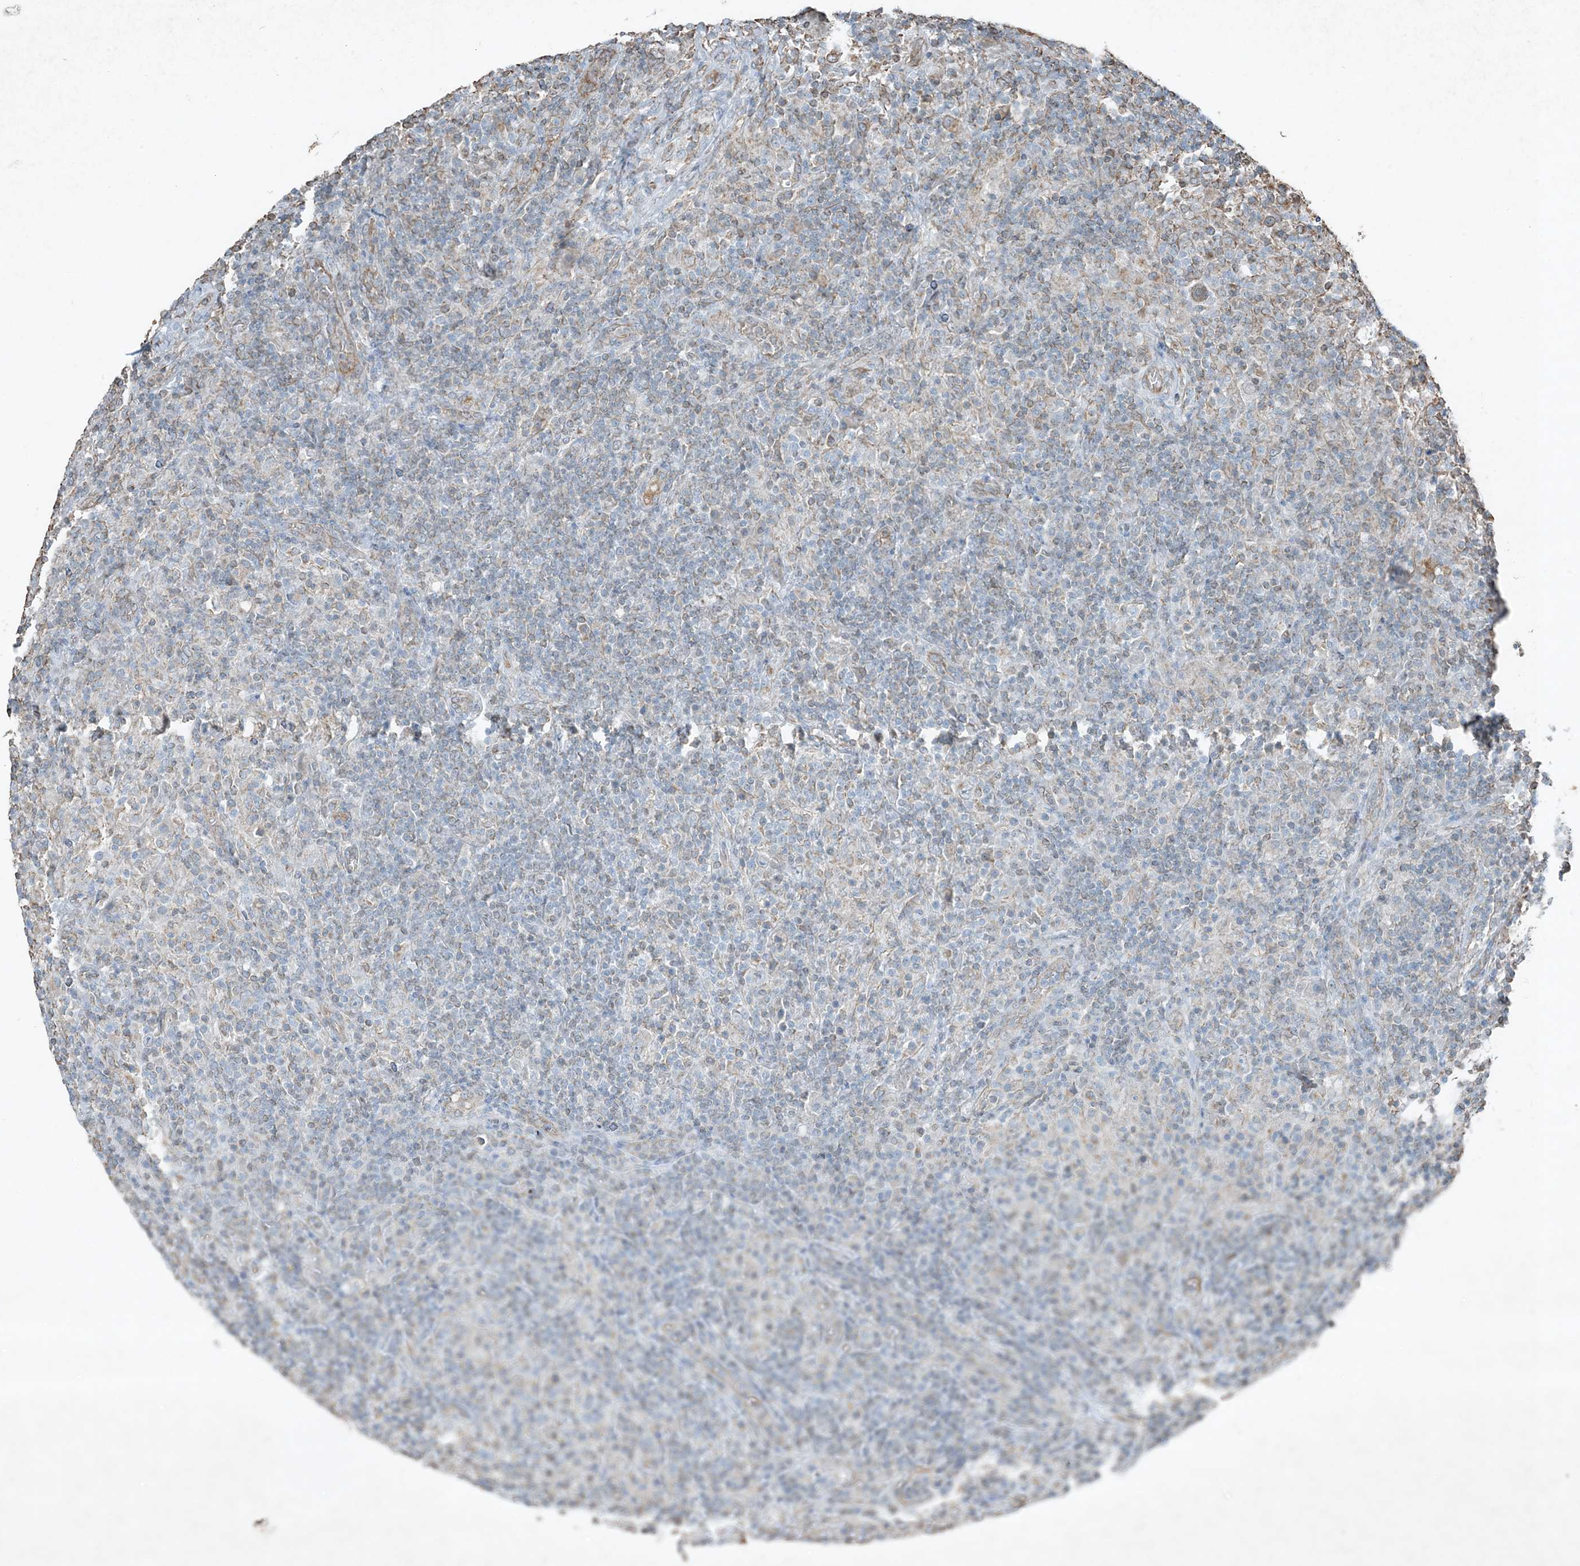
{"staining": {"intensity": "negative", "quantity": "none", "location": "none"}, "tissue": "lymphoma", "cell_type": "Tumor cells", "image_type": "cancer", "snomed": [{"axis": "morphology", "description": "Hodgkin's disease, NOS"}, {"axis": "topography", "description": "Lymph node"}], "caption": "Human Hodgkin's disease stained for a protein using IHC displays no expression in tumor cells.", "gene": "RYK", "patient": {"sex": "male", "age": 70}}